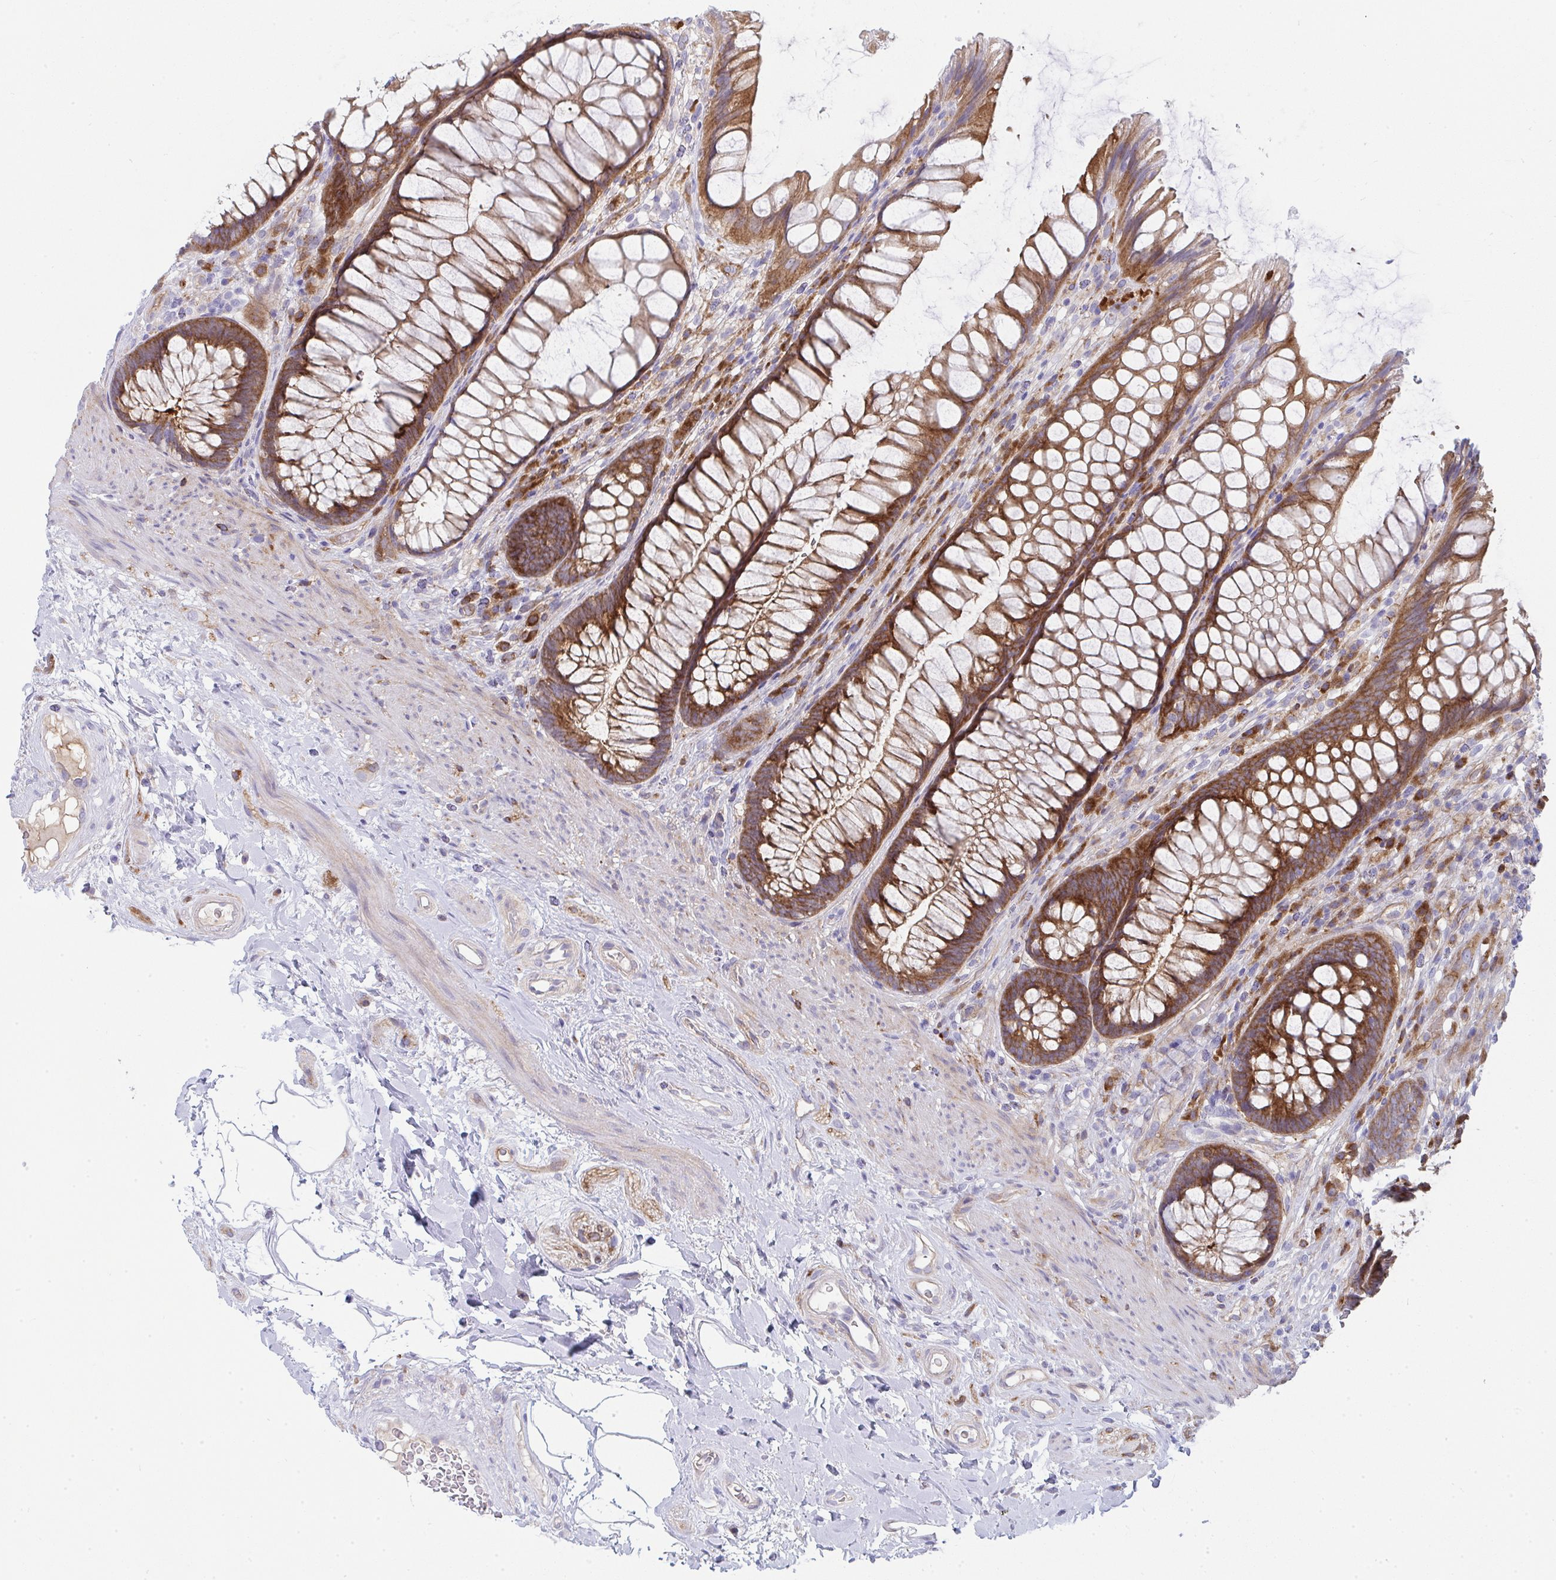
{"staining": {"intensity": "strong", "quantity": ">75%", "location": "cytoplasmic/membranous"}, "tissue": "rectum", "cell_type": "Glandular cells", "image_type": "normal", "snomed": [{"axis": "morphology", "description": "Normal tissue, NOS"}, {"axis": "topography", "description": "Rectum"}], "caption": "An immunohistochemistry (IHC) image of benign tissue is shown. Protein staining in brown shows strong cytoplasmic/membranous positivity in rectum within glandular cells.", "gene": "GAB1", "patient": {"sex": "male", "age": 53}}